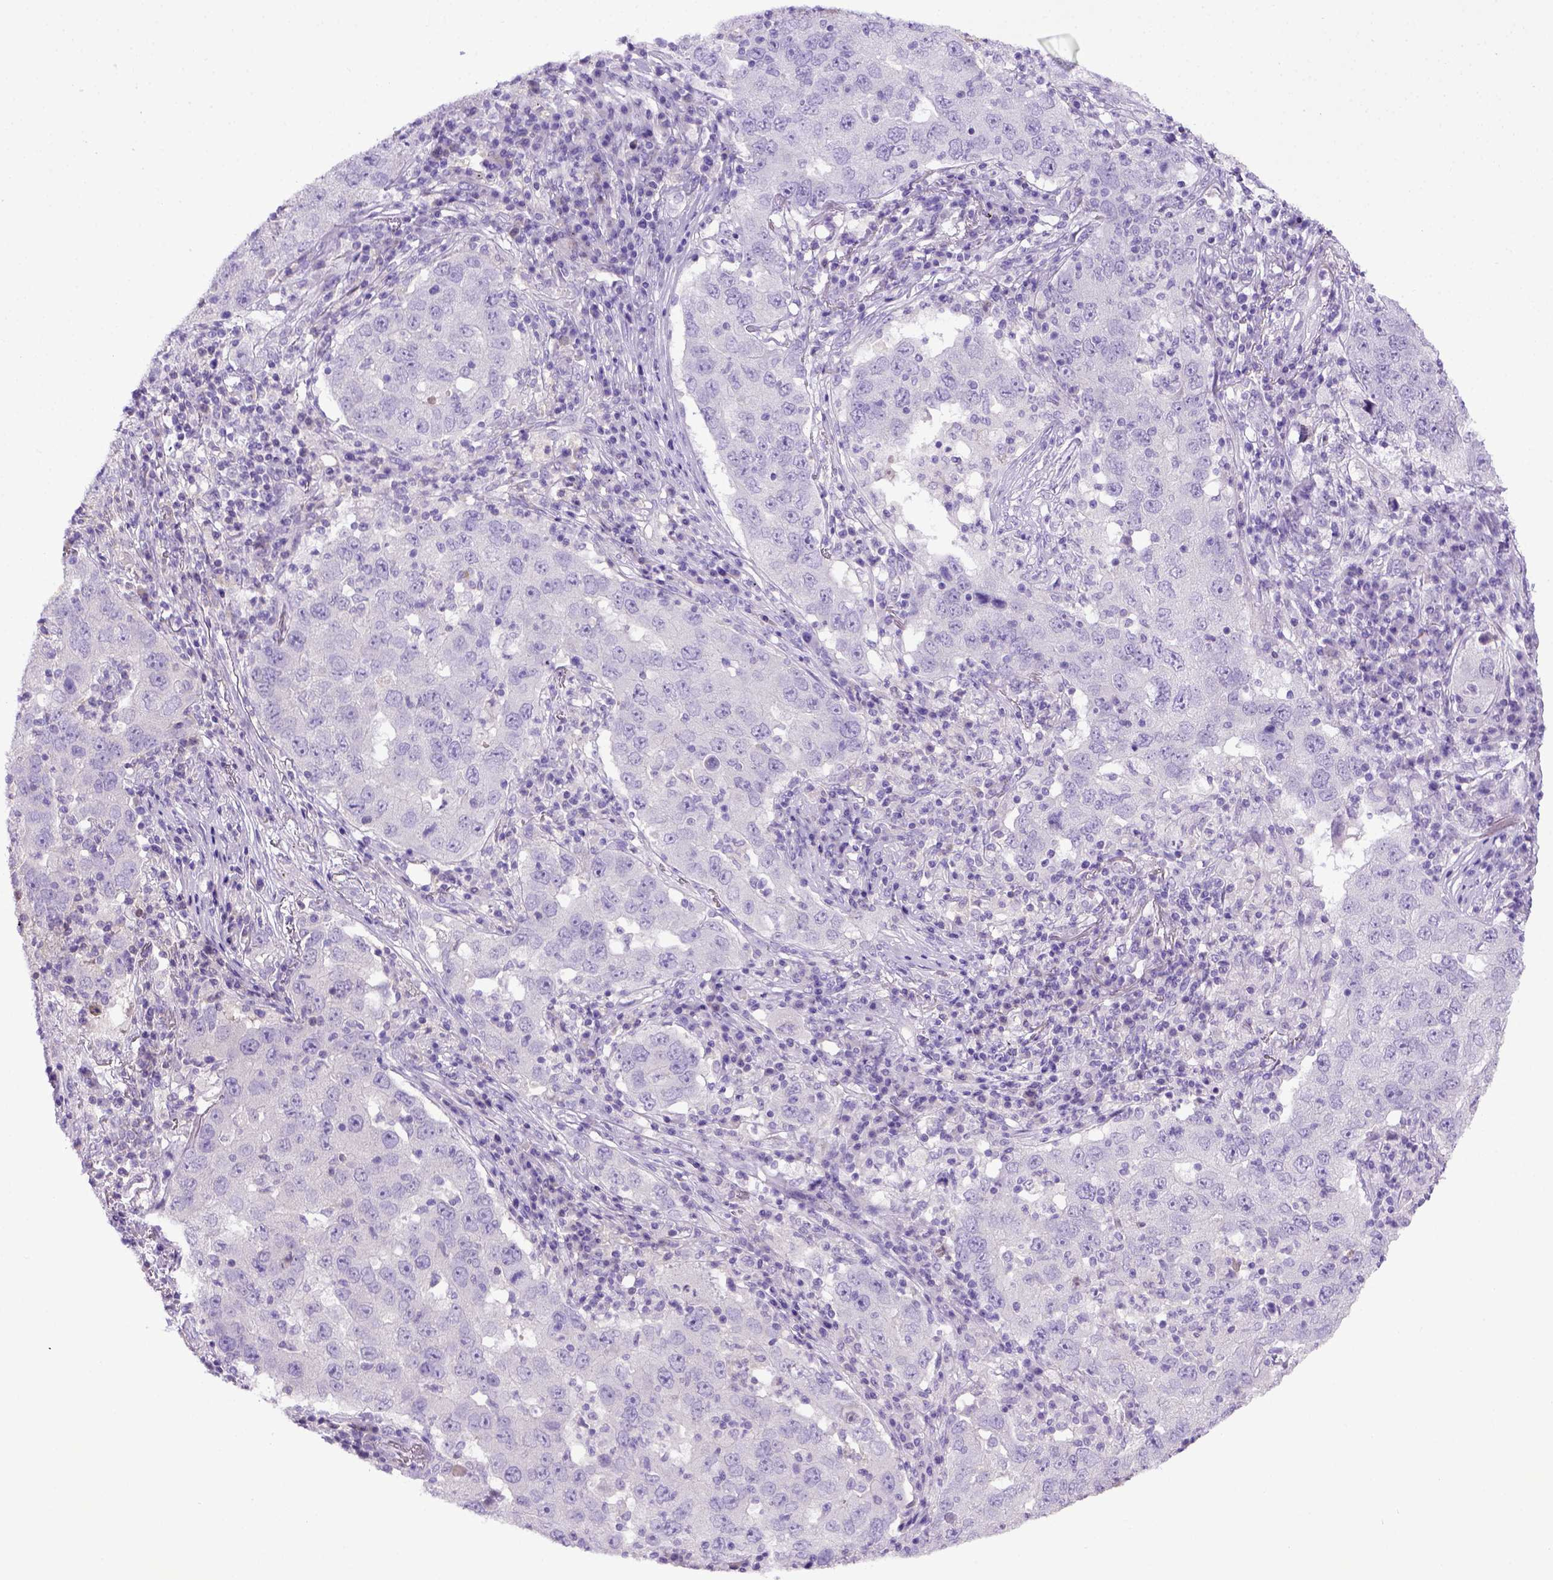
{"staining": {"intensity": "negative", "quantity": "none", "location": "none"}, "tissue": "lung cancer", "cell_type": "Tumor cells", "image_type": "cancer", "snomed": [{"axis": "morphology", "description": "Adenocarcinoma, NOS"}, {"axis": "topography", "description": "Lung"}], "caption": "Immunohistochemistry image of neoplastic tissue: human lung cancer stained with DAB (3,3'-diaminobenzidine) reveals no significant protein positivity in tumor cells.", "gene": "ITIH4", "patient": {"sex": "male", "age": 73}}